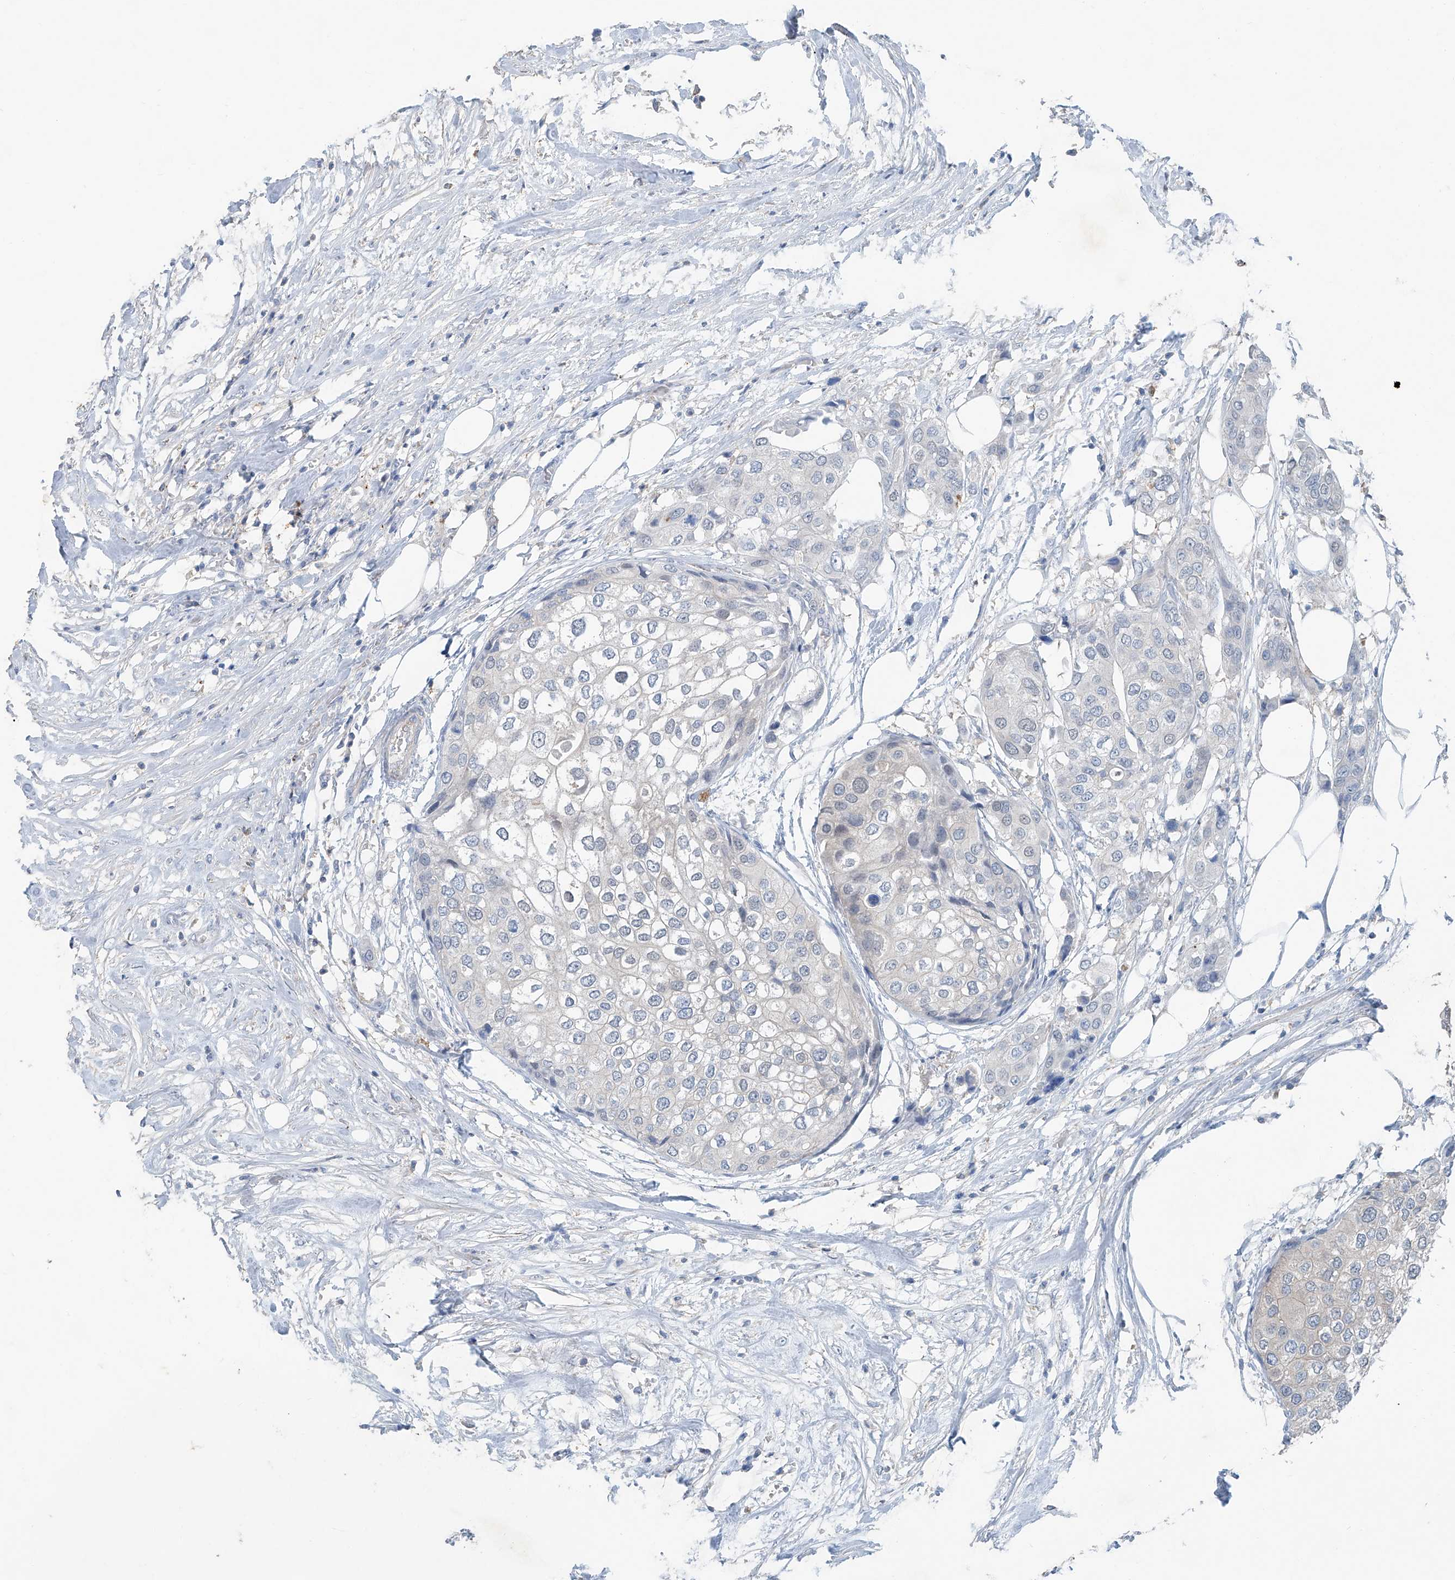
{"staining": {"intensity": "negative", "quantity": "none", "location": "none"}, "tissue": "urothelial cancer", "cell_type": "Tumor cells", "image_type": "cancer", "snomed": [{"axis": "morphology", "description": "Urothelial carcinoma, High grade"}, {"axis": "topography", "description": "Urinary bladder"}], "caption": "Protein analysis of high-grade urothelial carcinoma demonstrates no significant staining in tumor cells.", "gene": "ANKRD34A", "patient": {"sex": "male", "age": 64}}